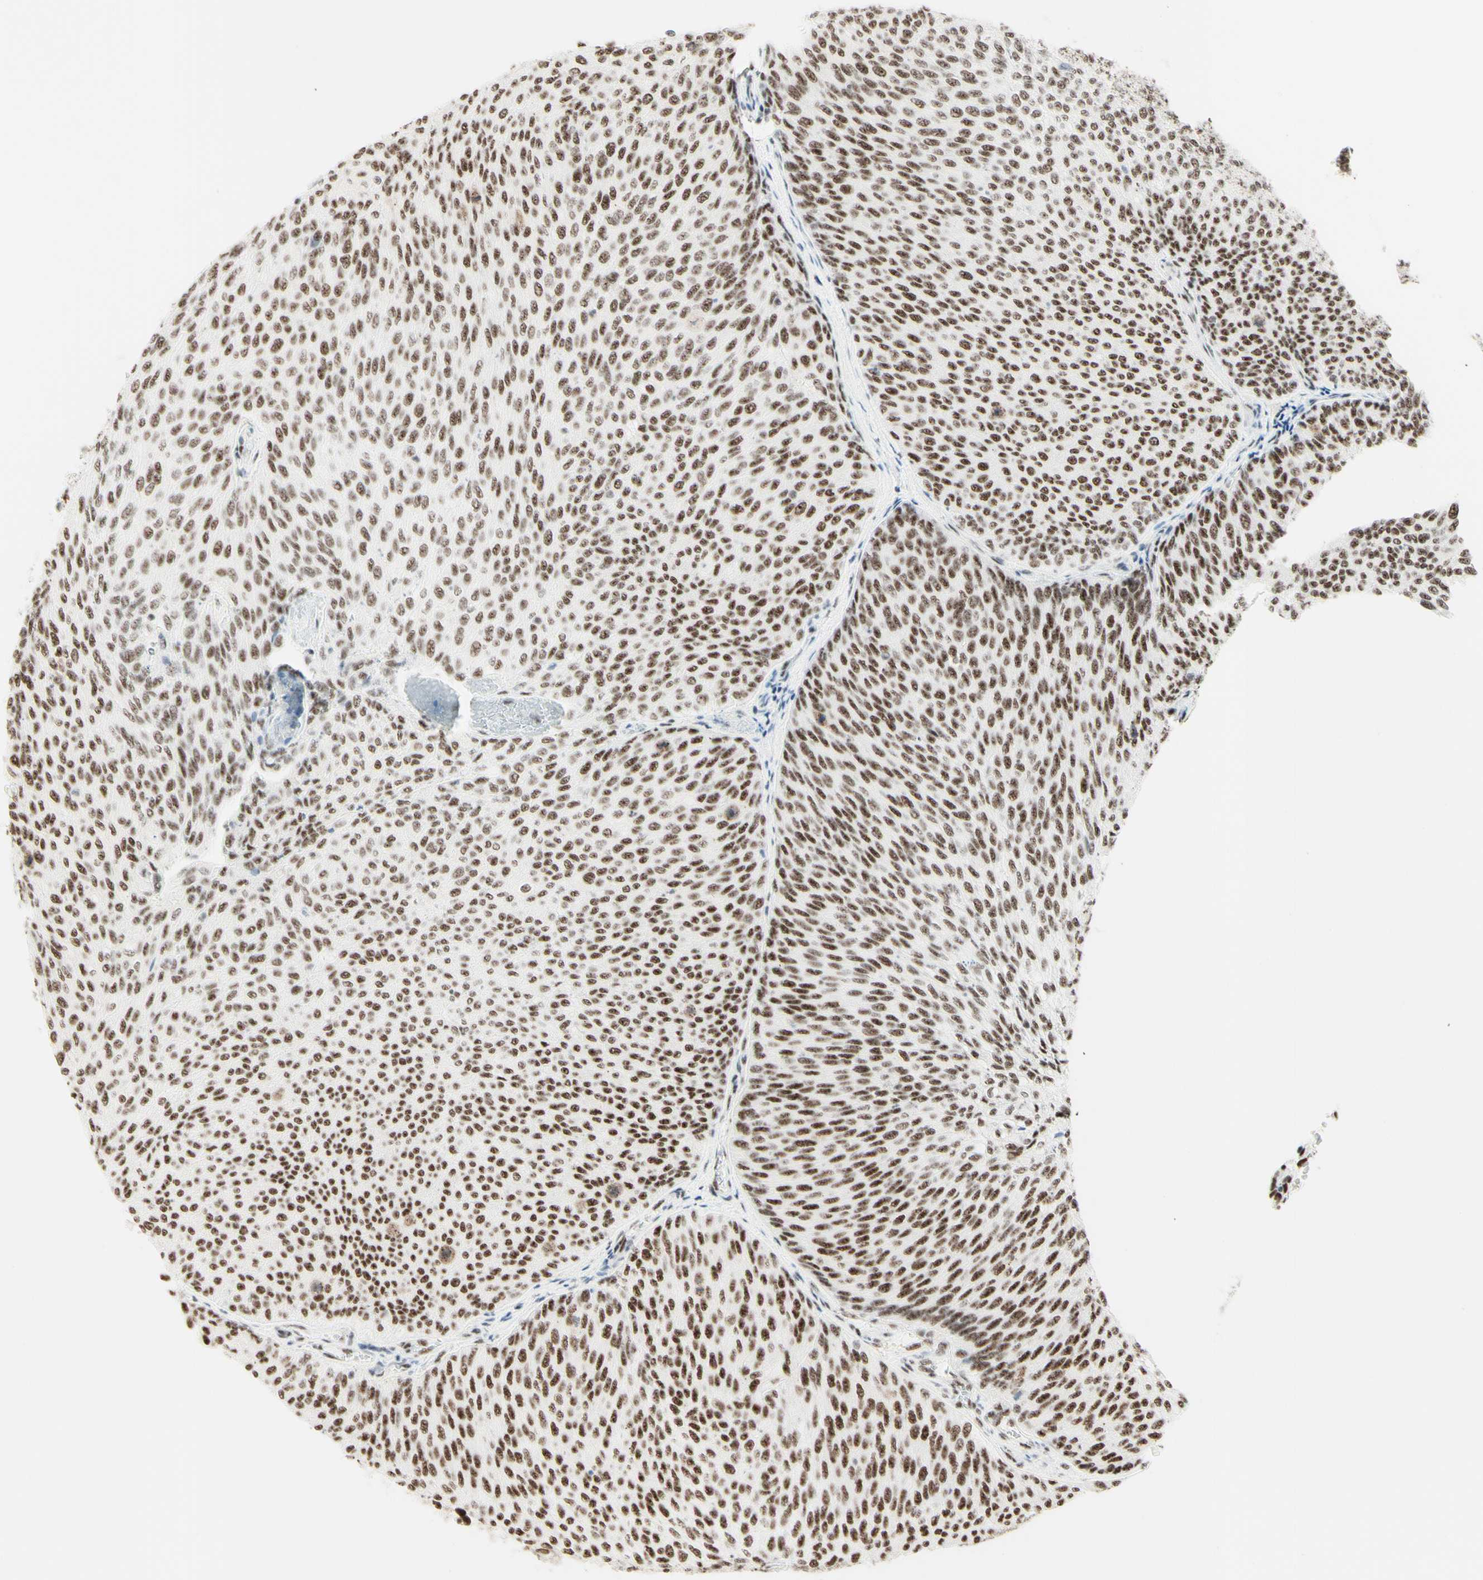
{"staining": {"intensity": "moderate", "quantity": ">75%", "location": "nuclear"}, "tissue": "urothelial cancer", "cell_type": "Tumor cells", "image_type": "cancer", "snomed": [{"axis": "morphology", "description": "Urothelial carcinoma, Low grade"}, {"axis": "topography", "description": "Urinary bladder"}], "caption": "Immunohistochemical staining of low-grade urothelial carcinoma reveals medium levels of moderate nuclear protein expression in about >75% of tumor cells.", "gene": "WTAP", "patient": {"sex": "female", "age": 79}}